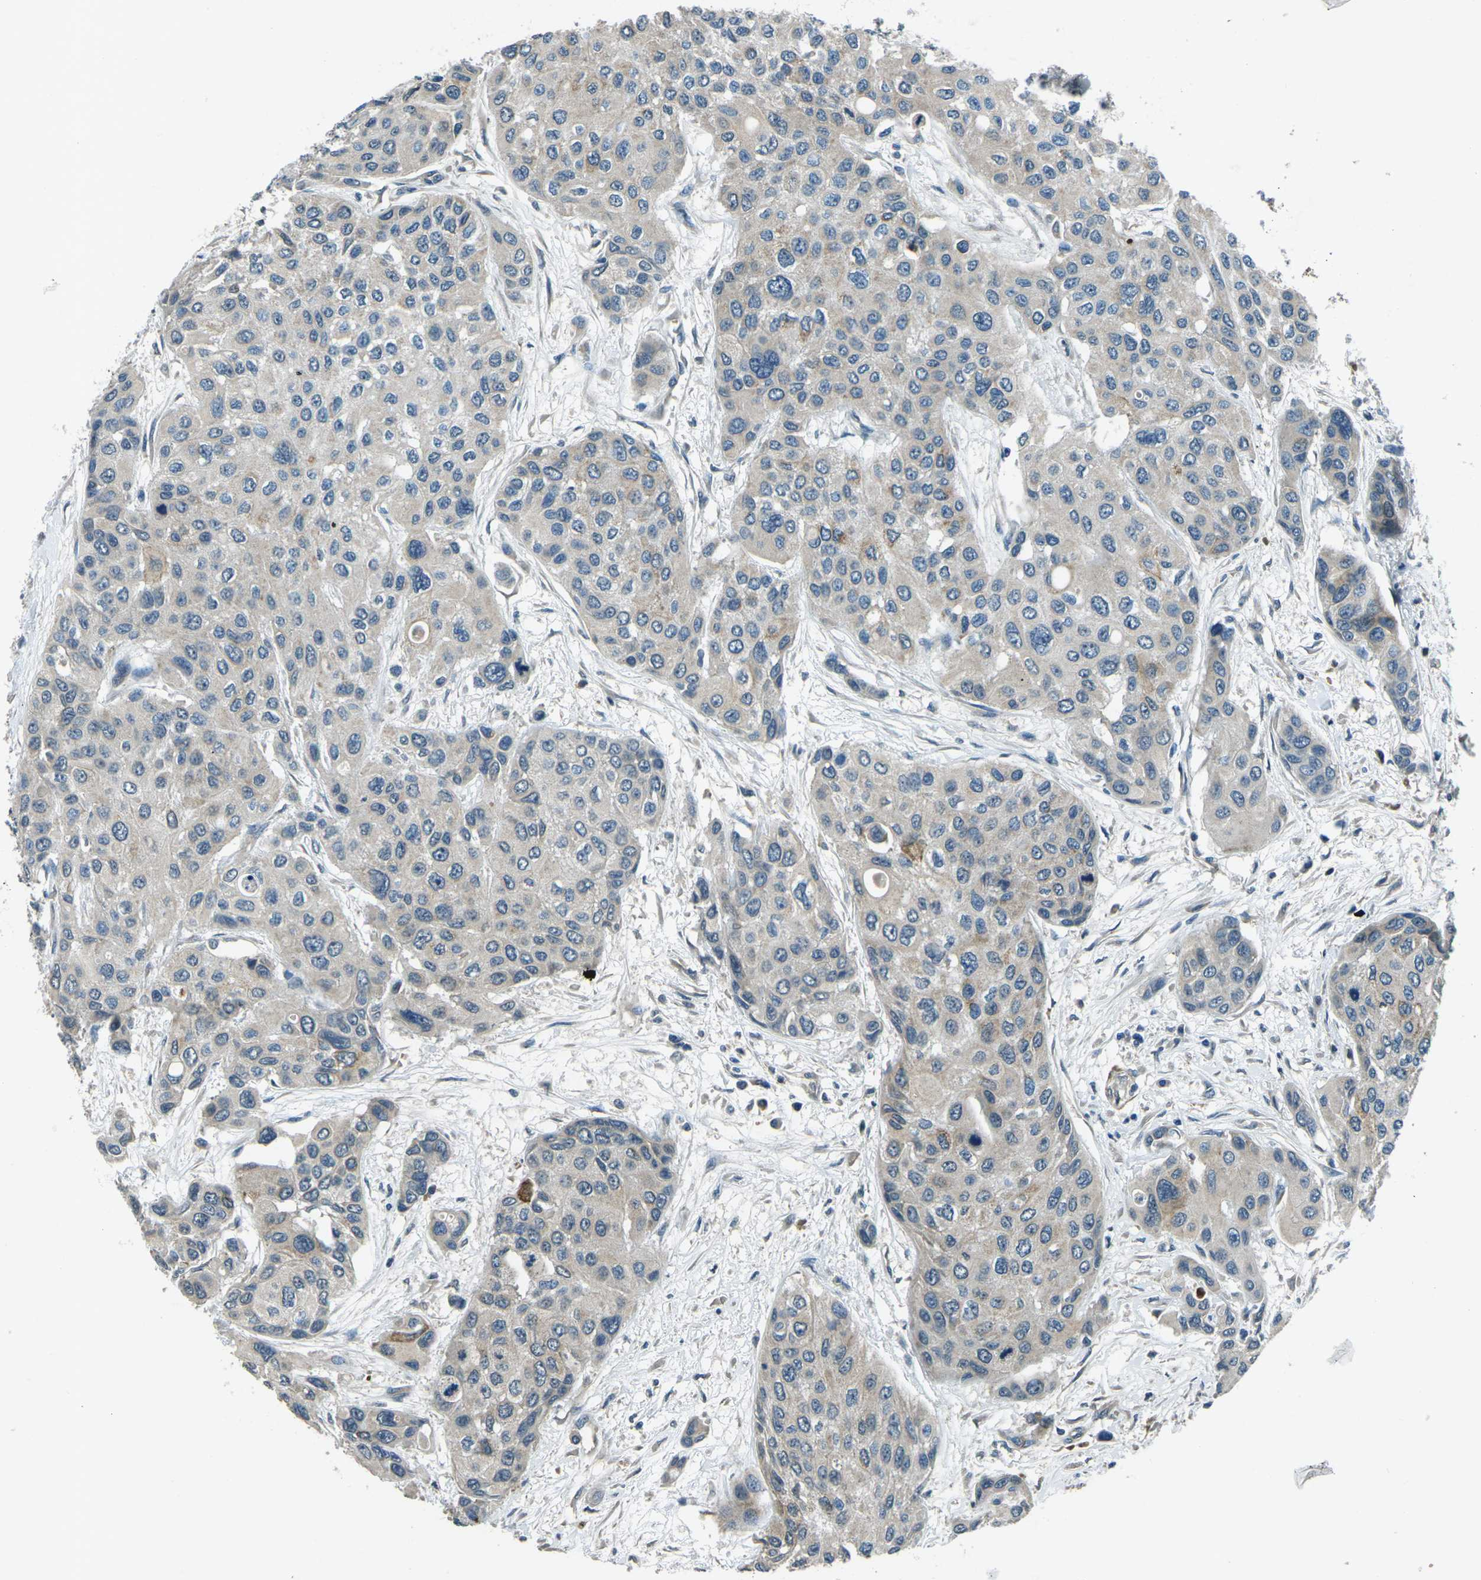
{"staining": {"intensity": "weak", "quantity": "<25%", "location": "cytoplasmic/membranous"}, "tissue": "urothelial cancer", "cell_type": "Tumor cells", "image_type": "cancer", "snomed": [{"axis": "morphology", "description": "Urothelial carcinoma, High grade"}, {"axis": "topography", "description": "Urinary bladder"}], "caption": "A high-resolution image shows IHC staining of urothelial carcinoma (high-grade), which shows no significant staining in tumor cells.", "gene": "AFAP1", "patient": {"sex": "female", "age": 56}}